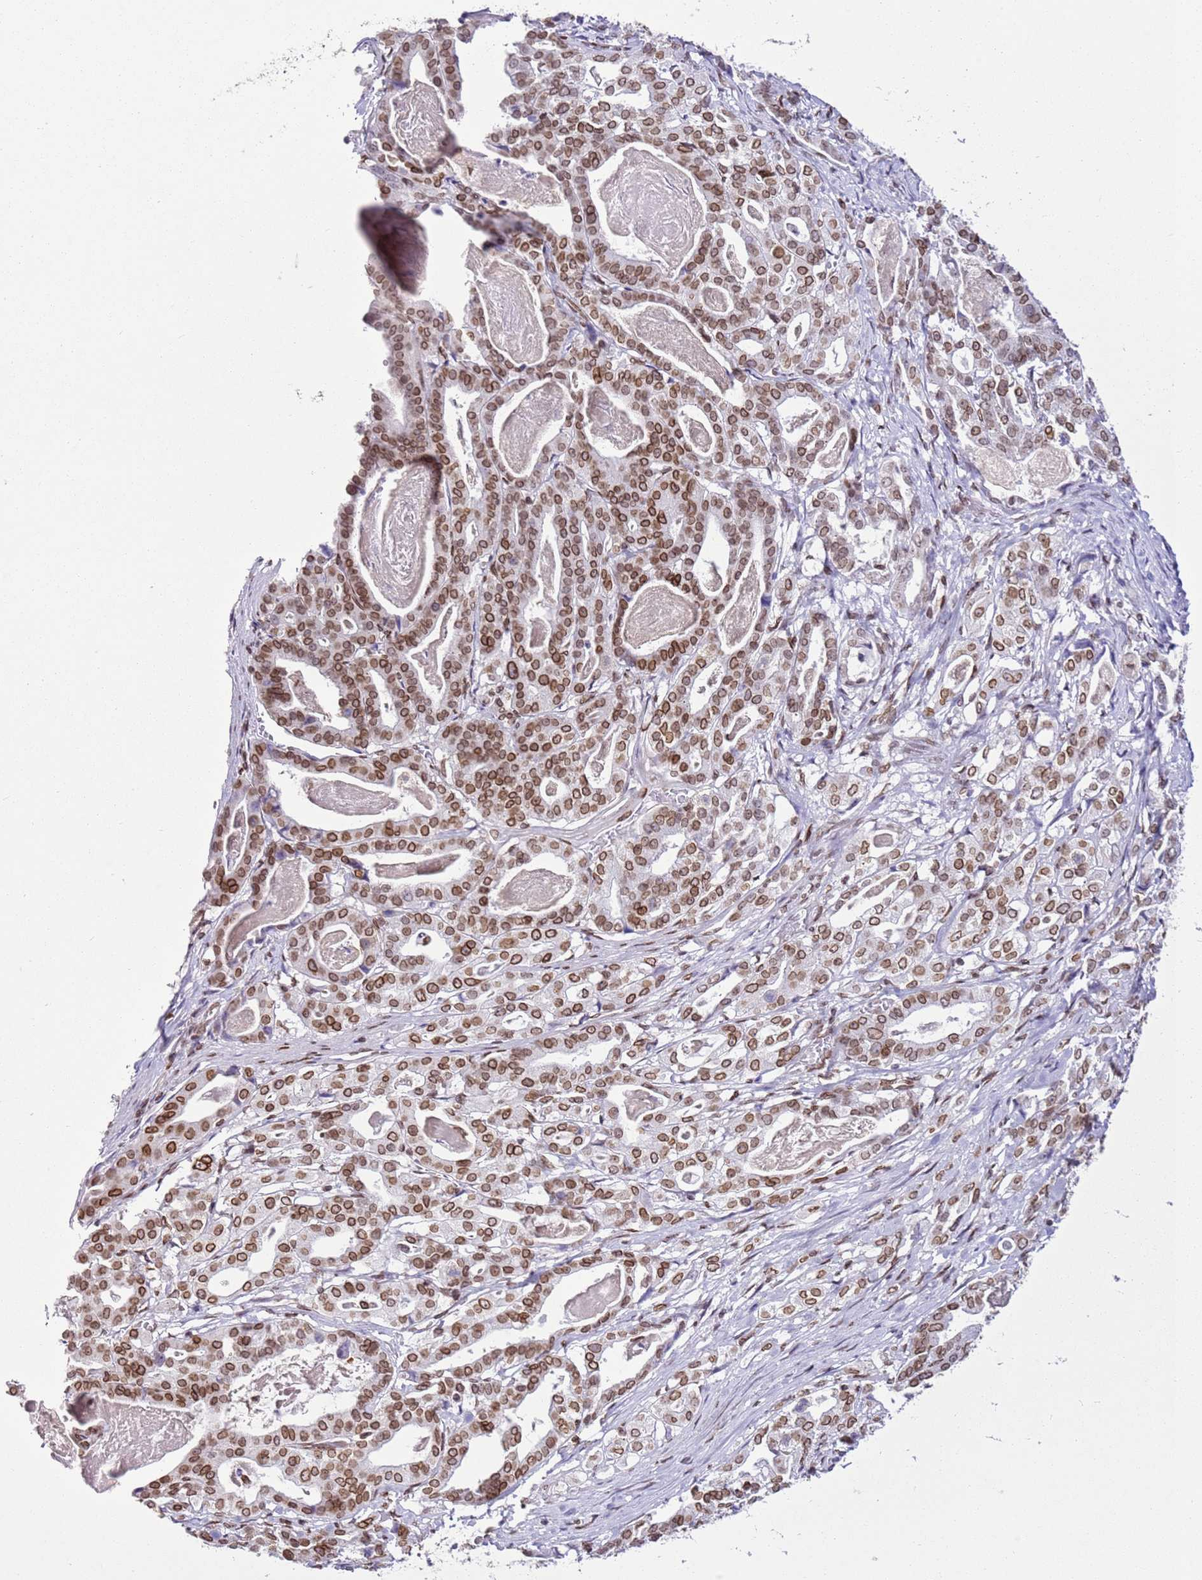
{"staining": {"intensity": "moderate", "quantity": ">75%", "location": "cytoplasmic/membranous,nuclear"}, "tissue": "stomach cancer", "cell_type": "Tumor cells", "image_type": "cancer", "snomed": [{"axis": "morphology", "description": "Adenocarcinoma, NOS"}, {"axis": "topography", "description": "Stomach"}], "caption": "Tumor cells display moderate cytoplasmic/membranous and nuclear expression in about >75% of cells in stomach cancer.", "gene": "POU6F1", "patient": {"sex": "male", "age": 48}}